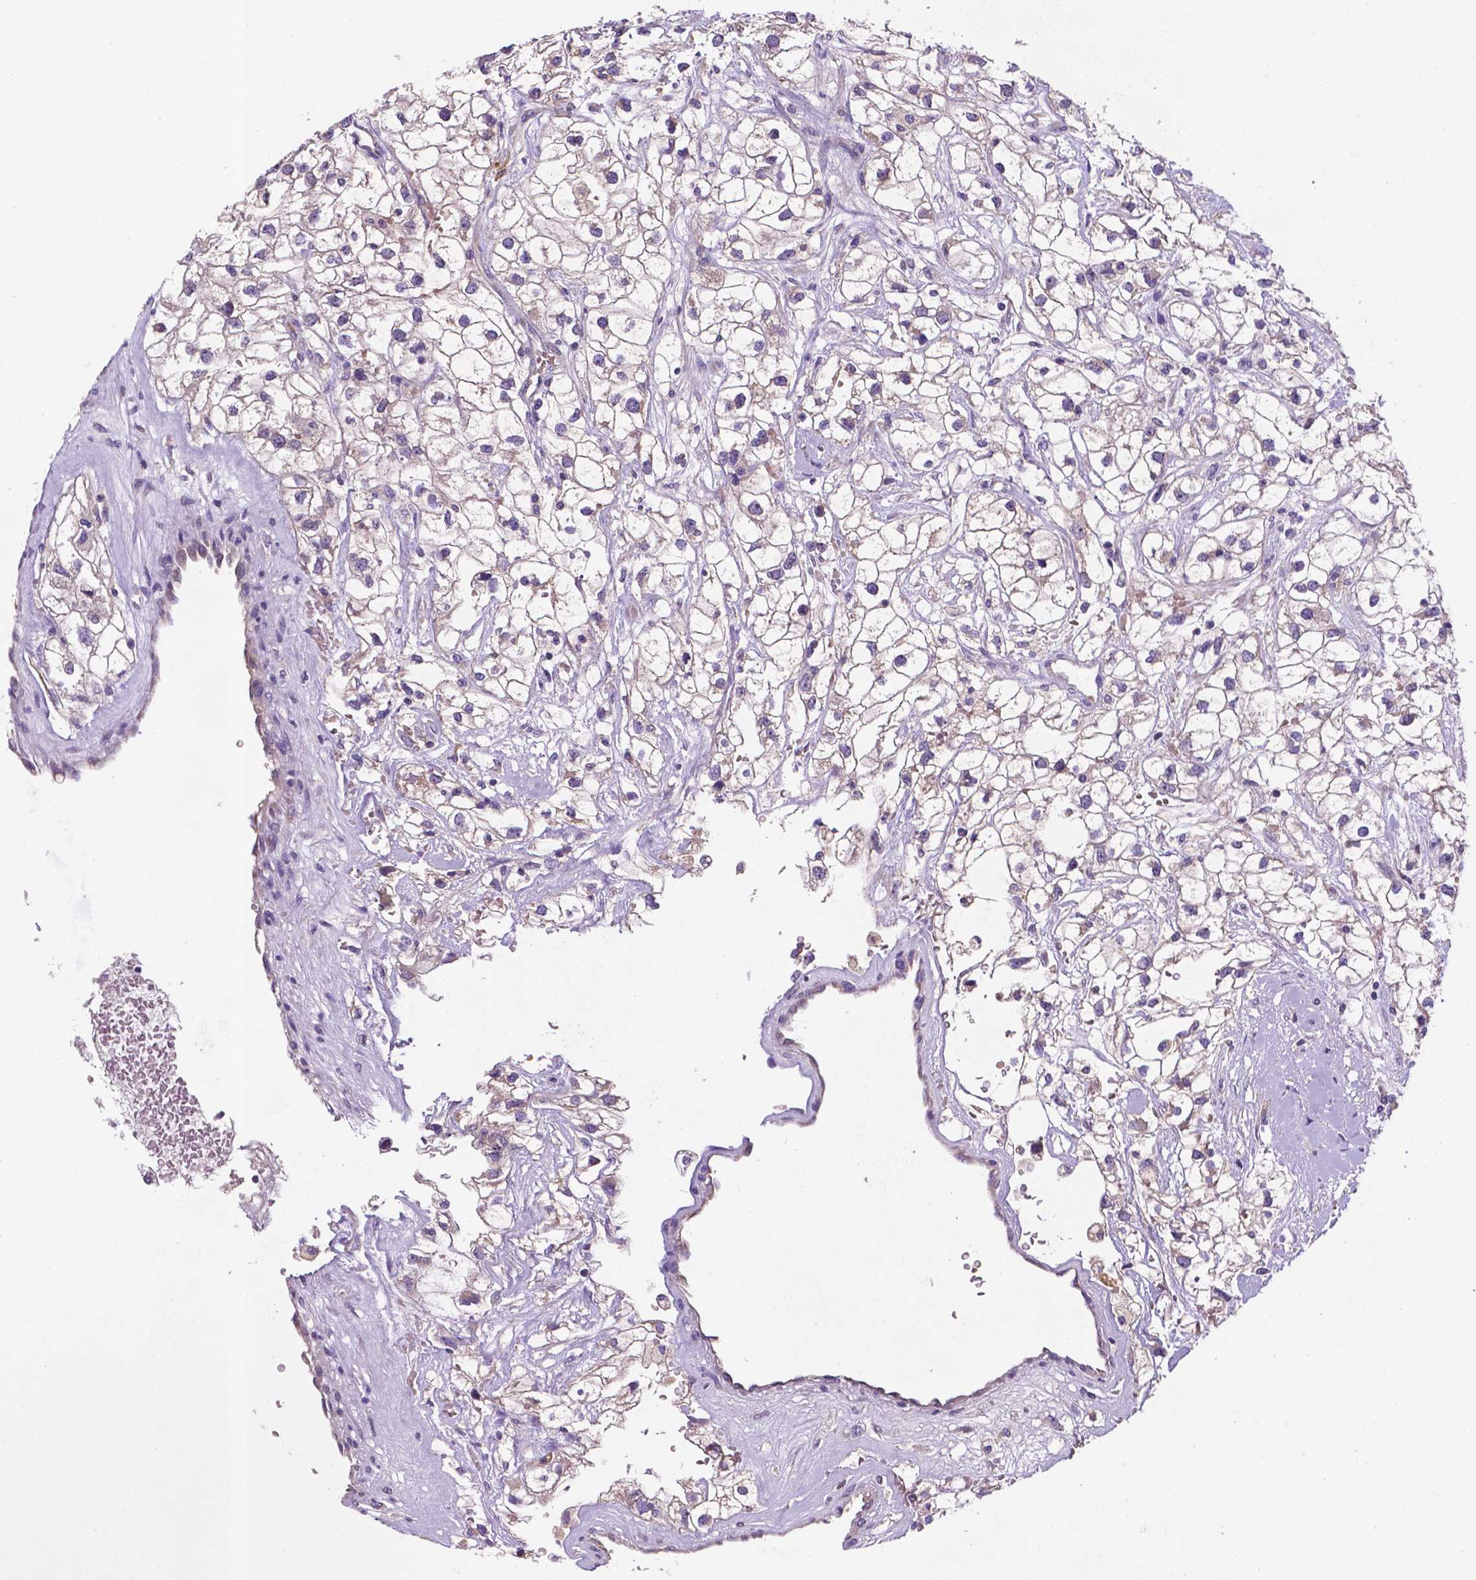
{"staining": {"intensity": "negative", "quantity": "none", "location": "none"}, "tissue": "renal cancer", "cell_type": "Tumor cells", "image_type": "cancer", "snomed": [{"axis": "morphology", "description": "Adenocarcinoma, NOS"}, {"axis": "topography", "description": "Kidney"}], "caption": "High magnification brightfield microscopy of adenocarcinoma (renal) stained with DAB (brown) and counterstained with hematoxylin (blue): tumor cells show no significant positivity.", "gene": "TM4SF20", "patient": {"sex": "male", "age": 59}}